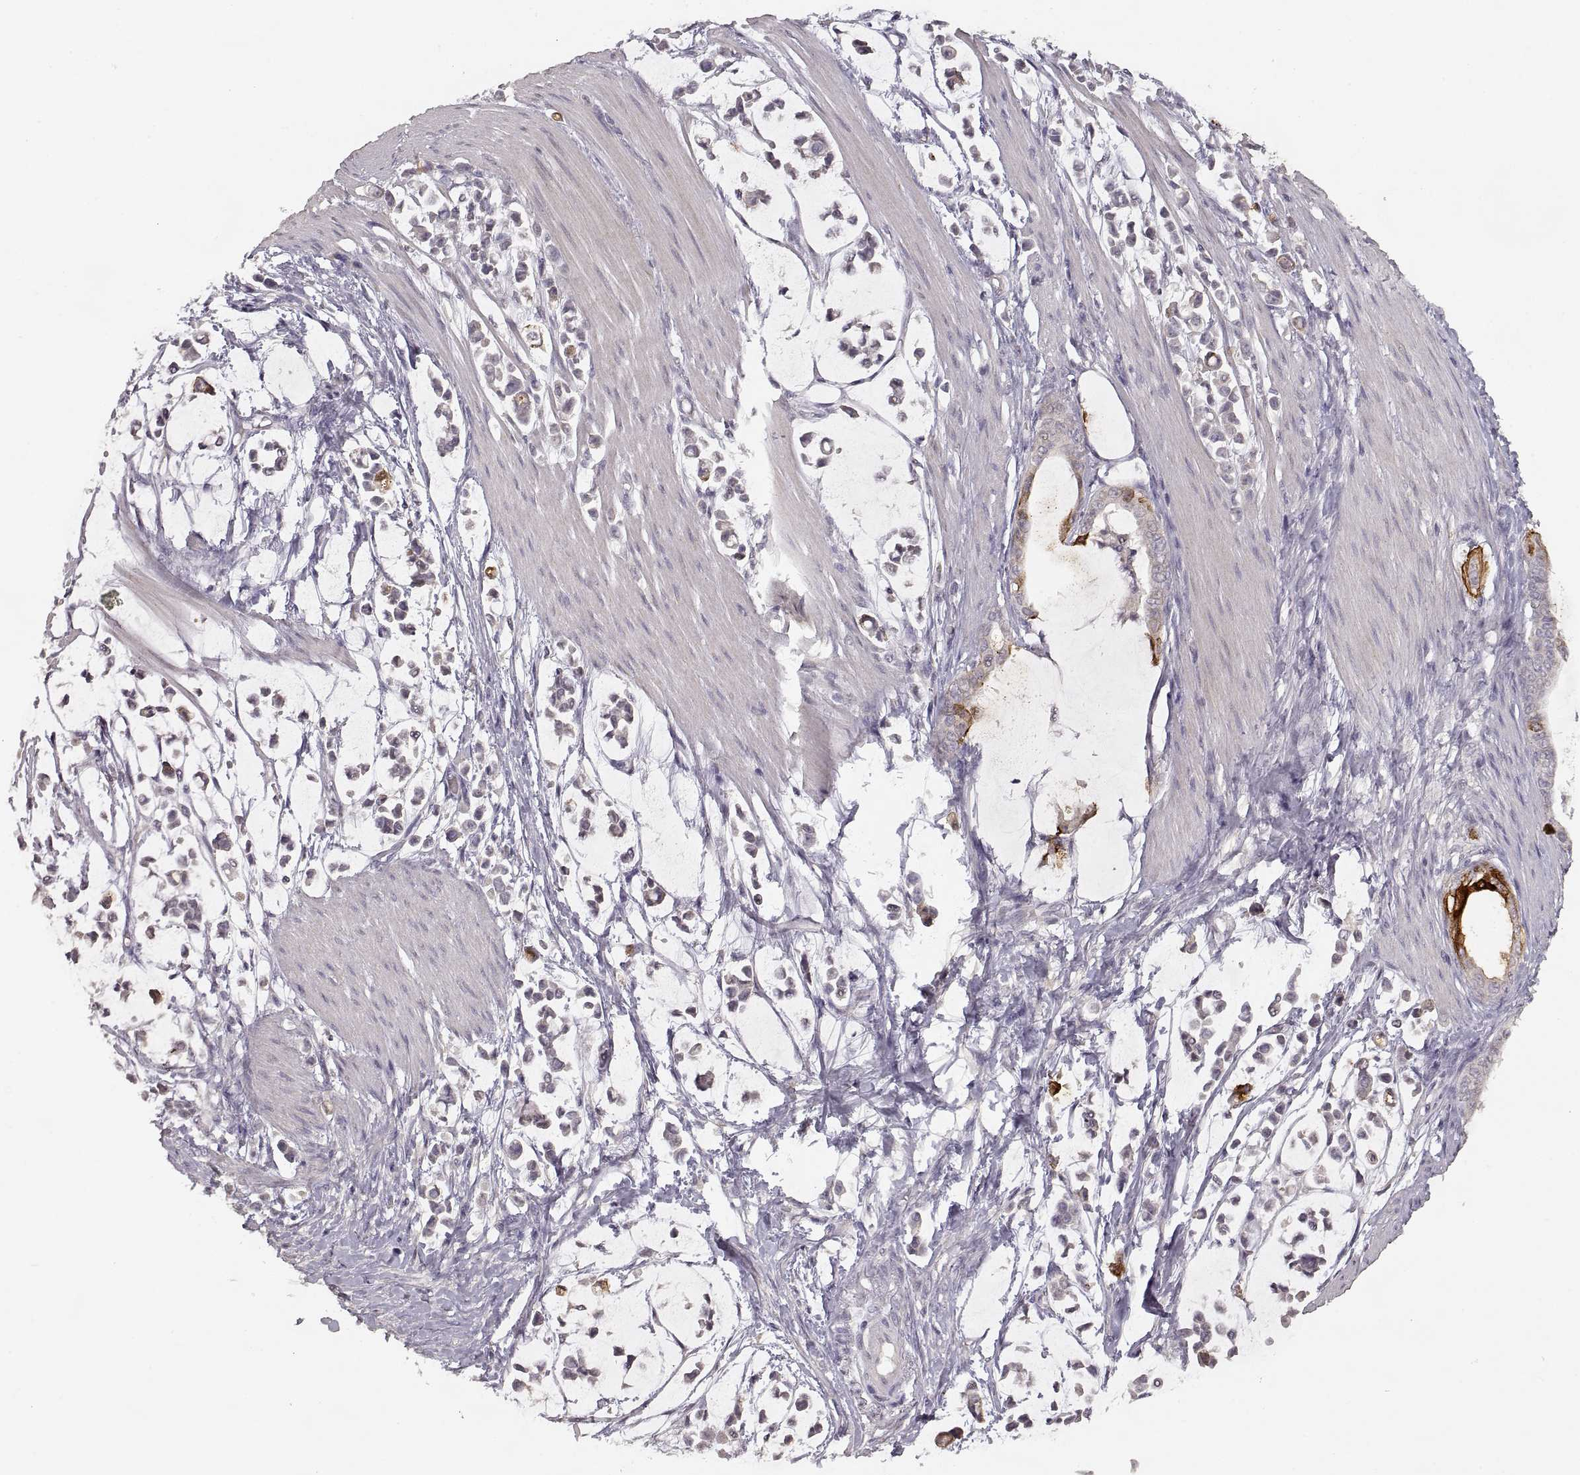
{"staining": {"intensity": "negative", "quantity": "none", "location": "none"}, "tissue": "stomach cancer", "cell_type": "Tumor cells", "image_type": "cancer", "snomed": [{"axis": "morphology", "description": "Adenocarcinoma, NOS"}, {"axis": "topography", "description": "Stomach"}], "caption": "An image of human stomach adenocarcinoma is negative for staining in tumor cells.", "gene": "LAMC2", "patient": {"sex": "male", "age": 82}}